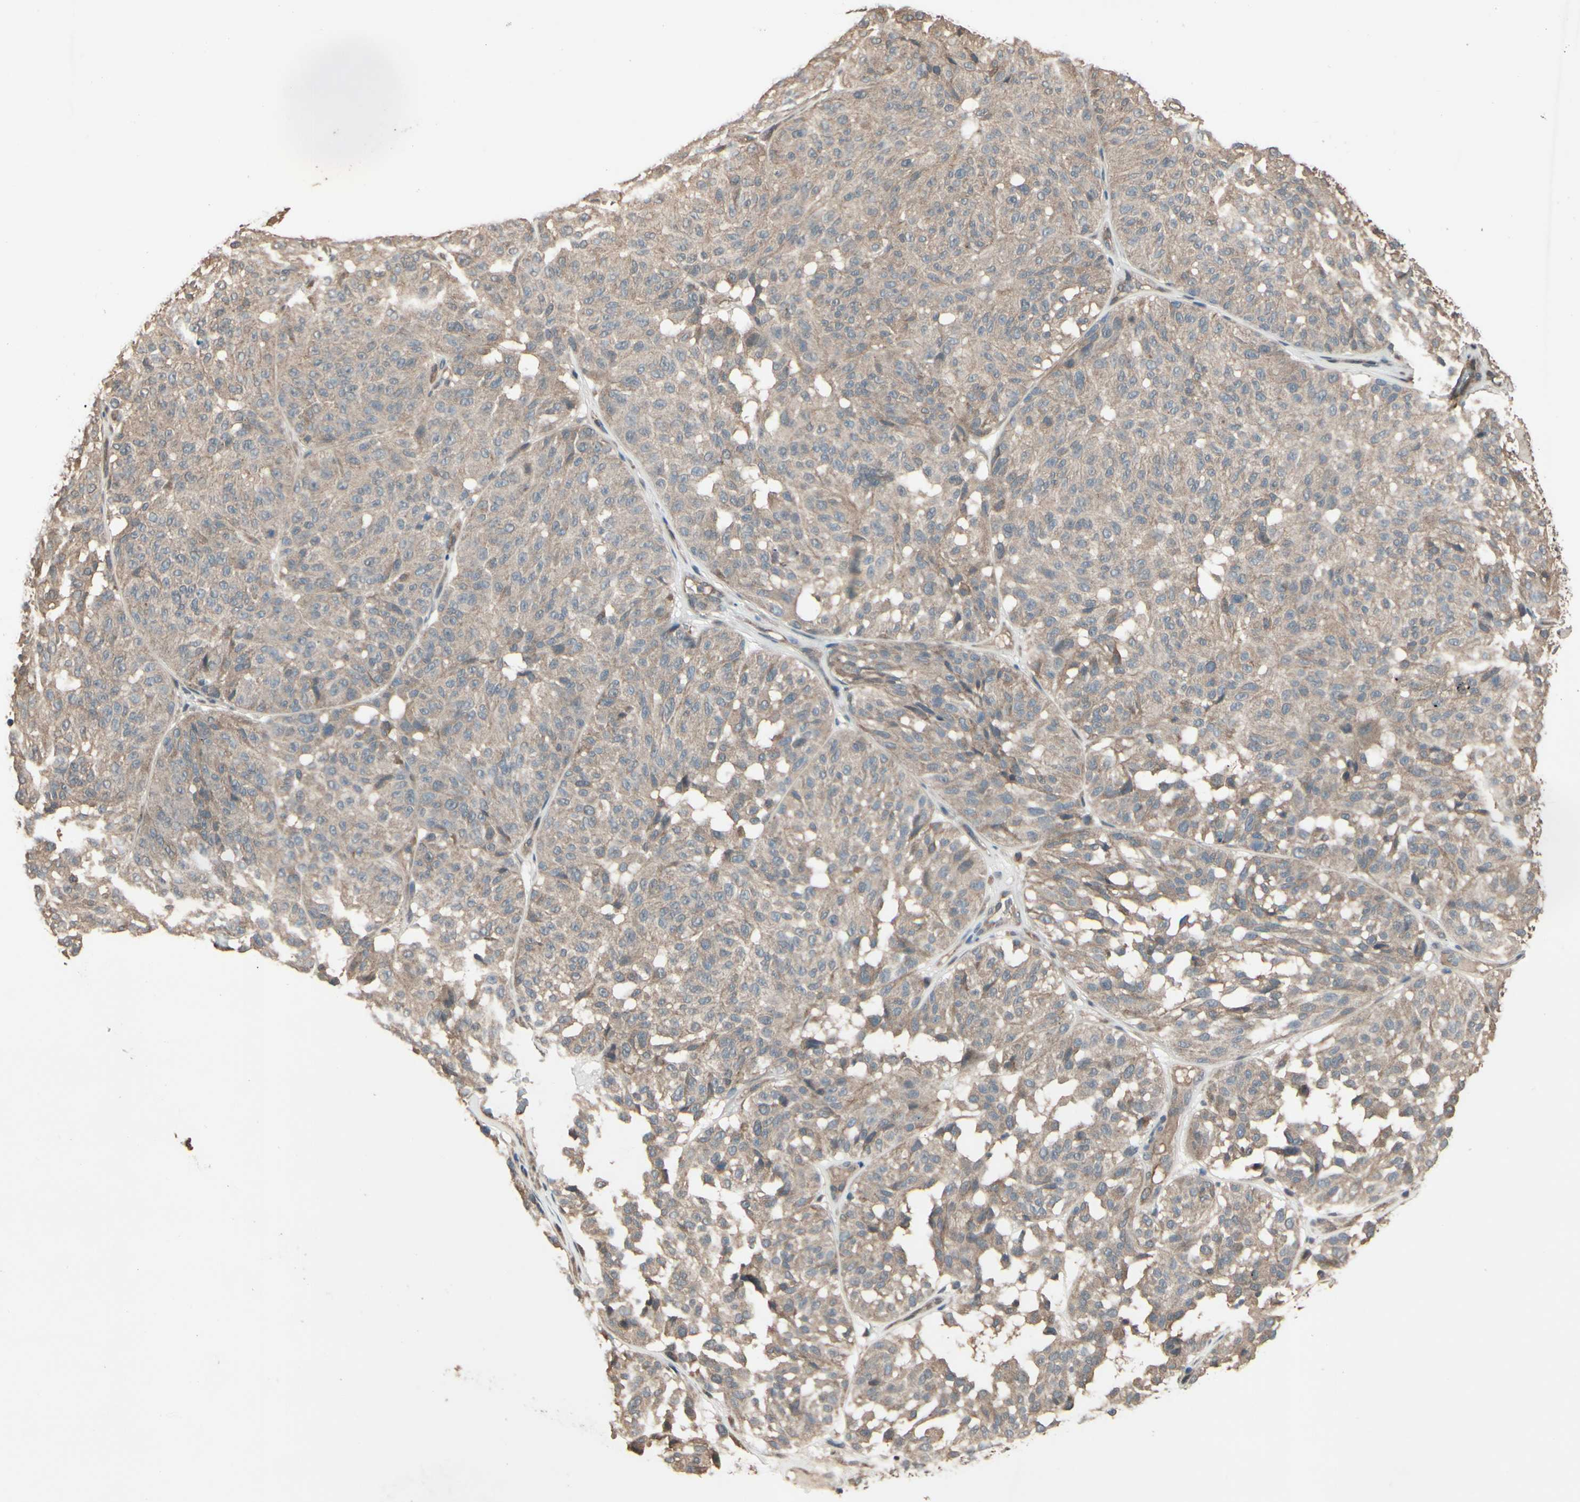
{"staining": {"intensity": "weak", "quantity": ">75%", "location": "cytoplasmic/membranous"}, "tissue": "melanoma", "cell_type": "Tumor cells", "image_type": "cancer", "snomed": [{"axis": "morphology", "description": "Malignant melanoma, NOS"}, {"axis": "topography", "description": "Skin"}], "caption": "Immunohistochemistry (IHC) staining of melanoma, which exhibits low levels of weak cytoplasmic/membranous expression in about >75% of tumor cells indicating weak cytoplasmic/membranous protein staining. The staining was performed using DAB (3,3'-diaminobenzidine) (brown) for protein detection and nuclei were counterstained in hematoxylin (blue).", "gene": "PNPLA7", "patient": {"sex": "female", "age": 46}}